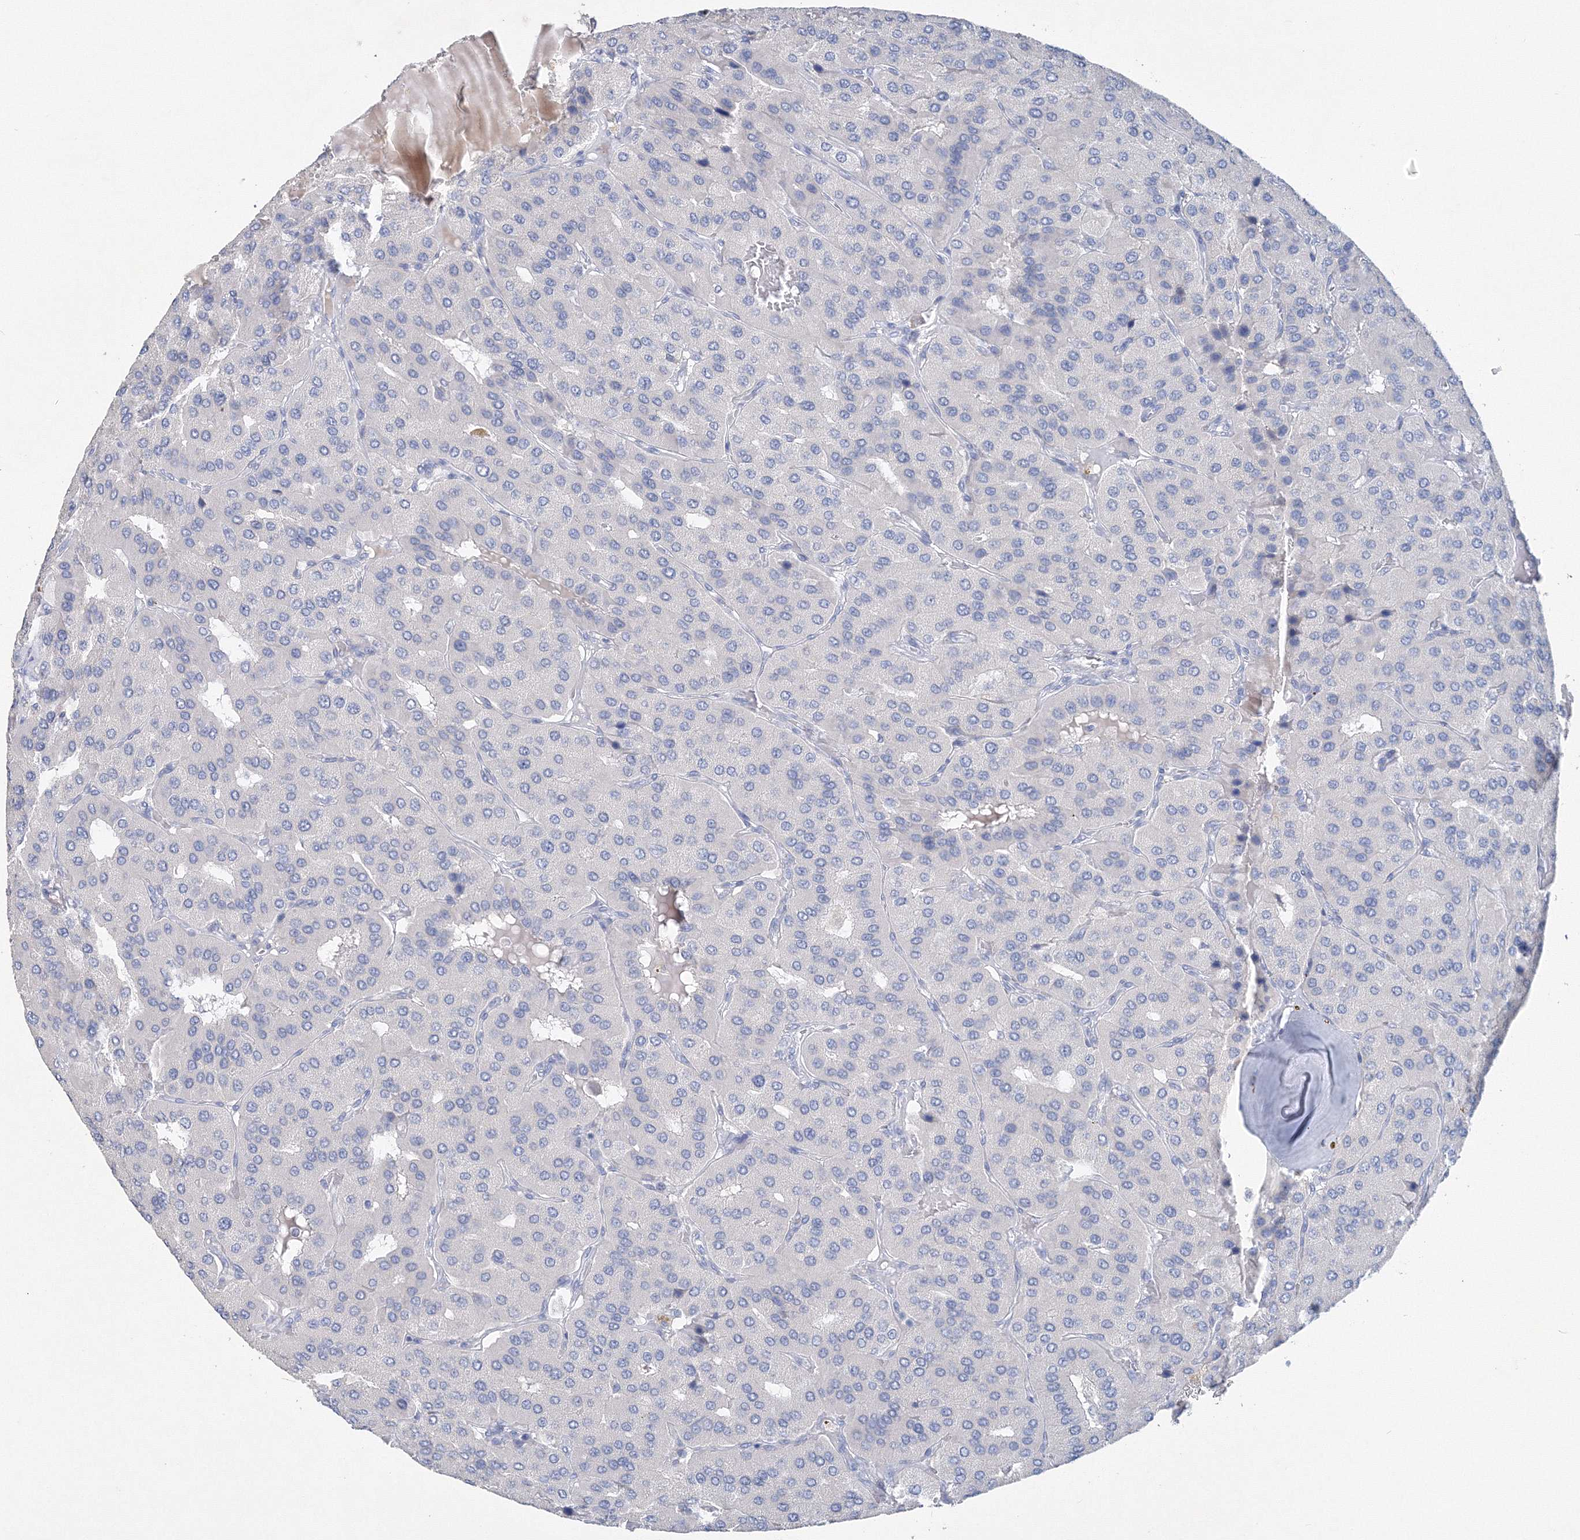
{"staining": {"intensity": "negative", "quantity": "none", "location": "none"}, "tissue": "parathyroid gland", "cell_type": "Glandular cells", "image_type": "normal", "snomed": [{"axis": "morphology", "description": "Normal tissue, NOS"}, {"axis": "morphology", "description": "Adenoma, NOS"}, {"axis": "topography", "description": "Parathyroid gland"}], "caption": "Immunohistochemical staining of normal parathyroid gland shows no significant expression in glandular cells.", "gene": "OSBPL6", "patient": {"sex": "female", "age": 86}}